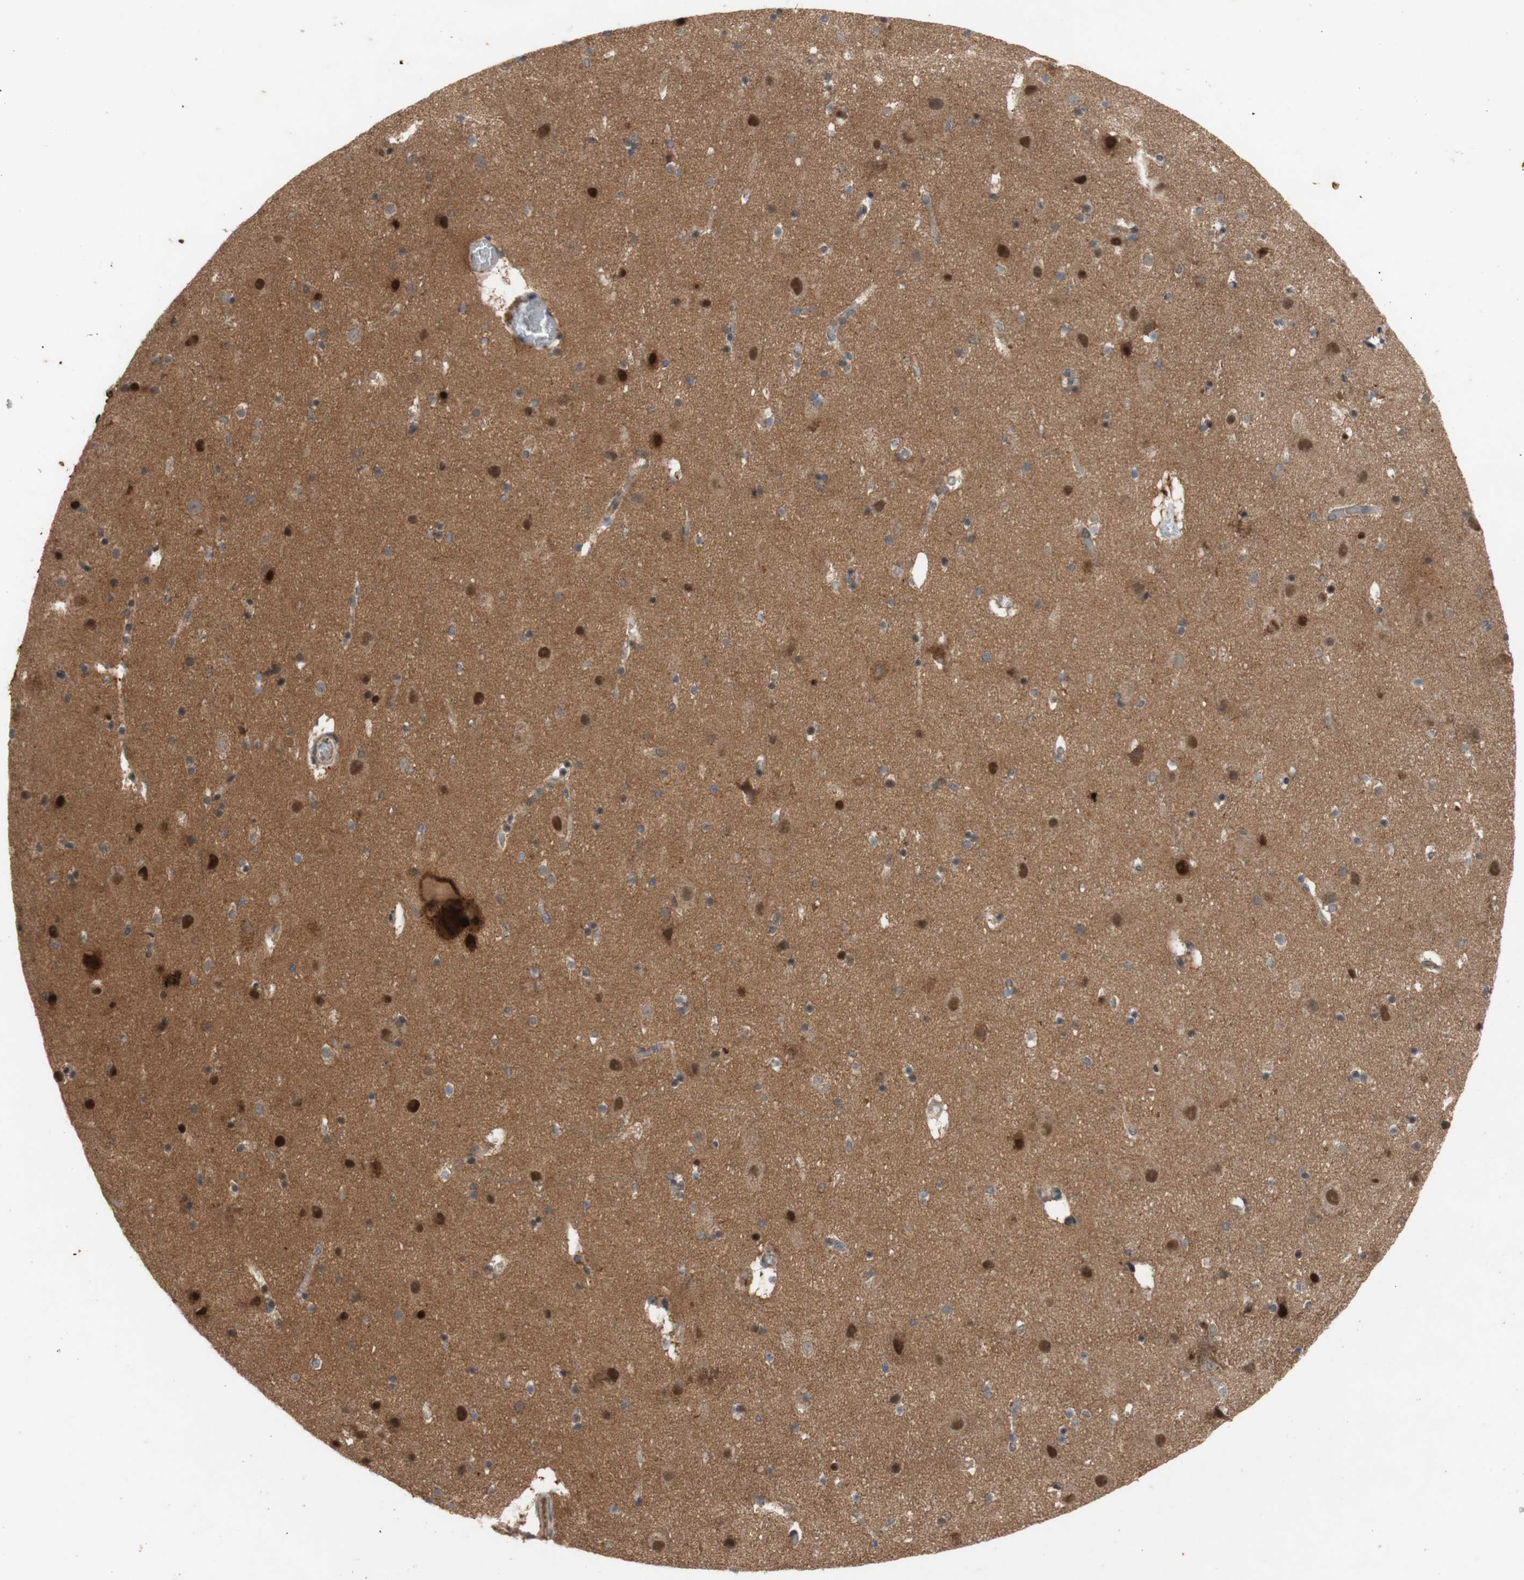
{"staining": {"intensity": "strong", "quantity": "25%-75%", "location": "cytoplasmic/membranous"}, "tissue": "cerebral cortex", "cell_type": "Endothelial cells", "image_type": "normal", "snomed": [{"axis": "morphology", "description": "Normal tissue, NOS"}, {"axis": "topography", "description": "Cerebral cortex"}], "caption": "Immunohistochemical staining of benign human cerebral cortex reveals strong cytoplasmic/membranous protein positivity in approximately 25%-75% of endothelial cells. The protein of interest is shown in brown color, while the nuclei are stained blue.", "gene": "PKN1", "patient": {"sex": "male", "age": 45}}